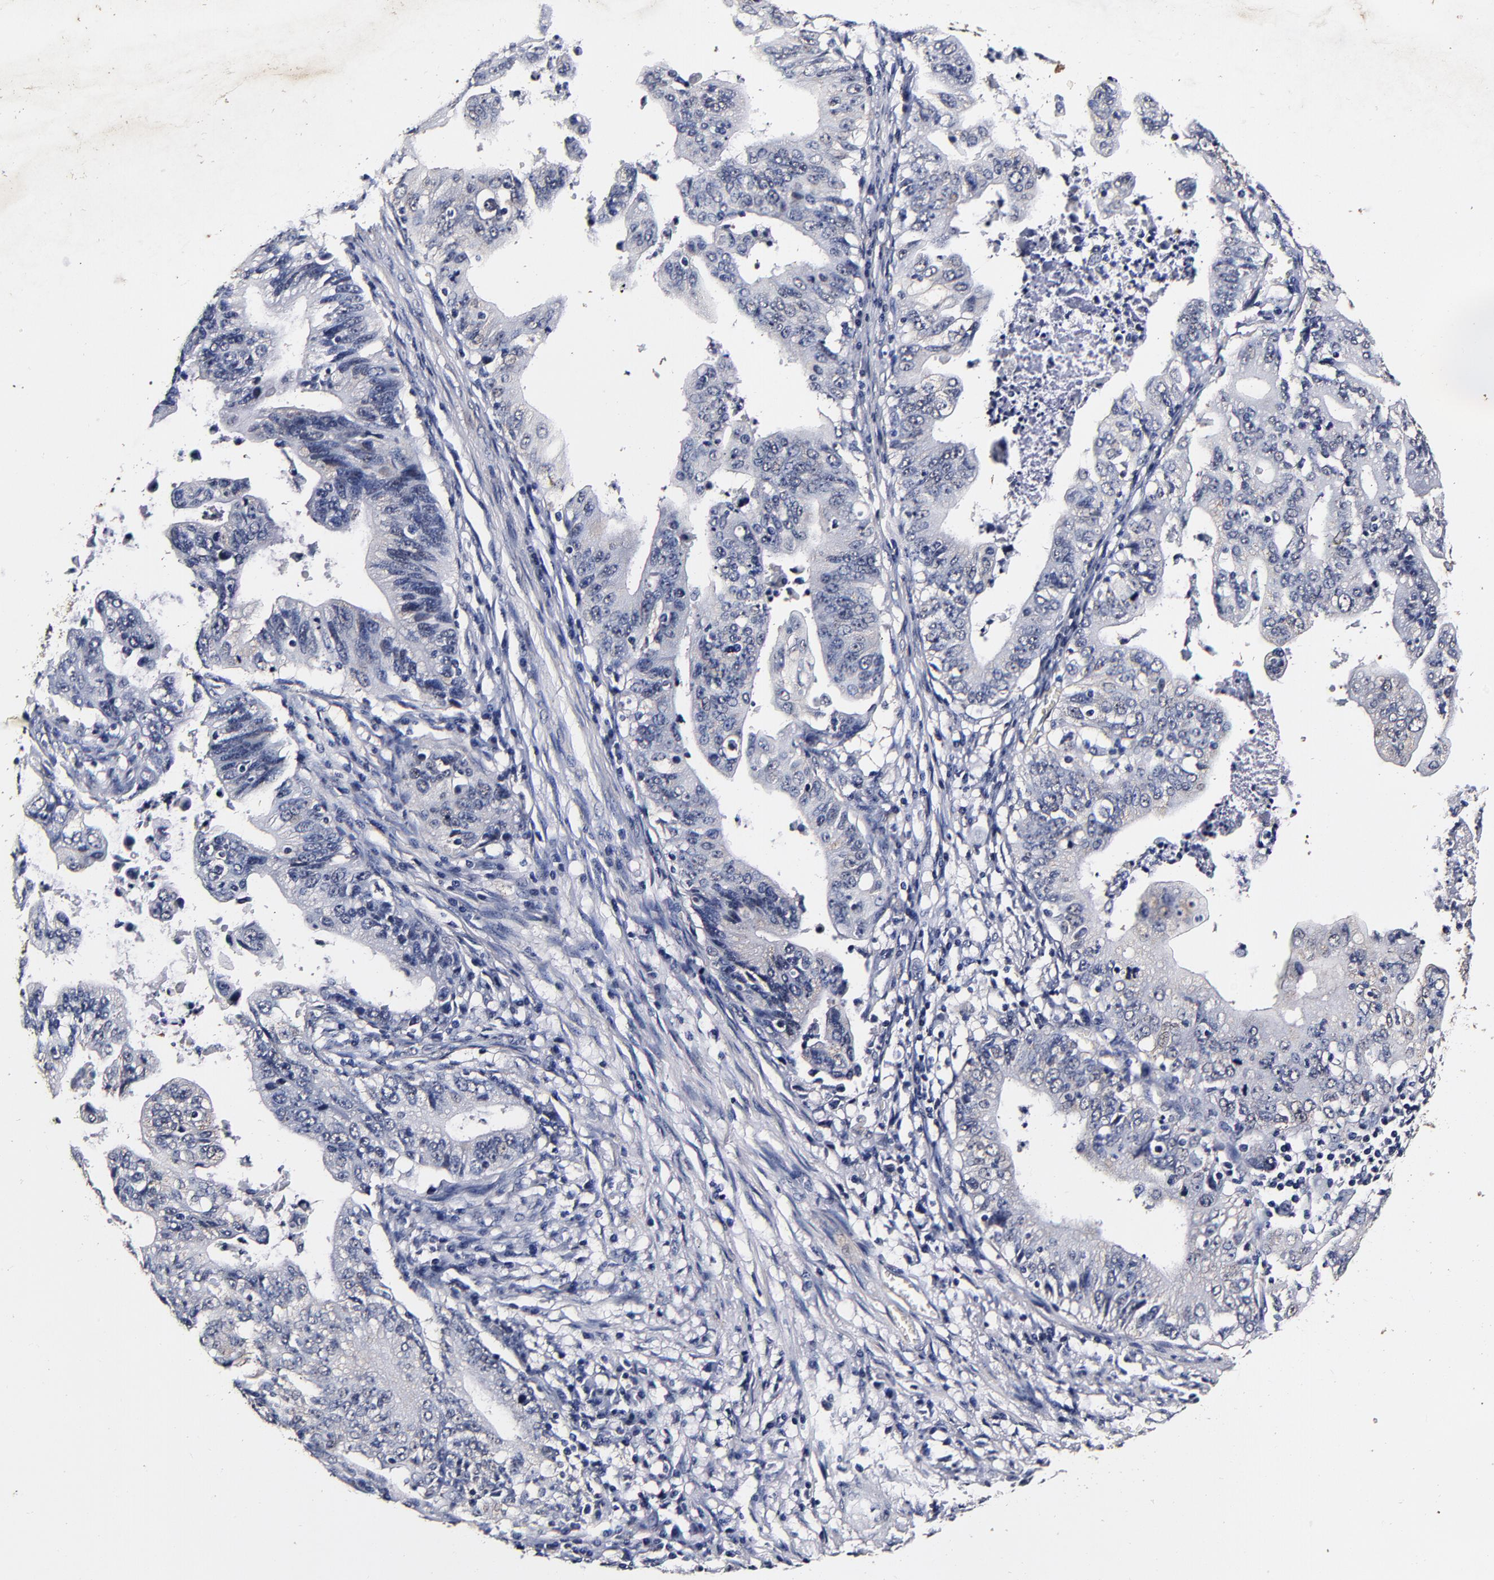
{"staining": {"intensity": "negative", "quantity": "none", "location": "none"}, "tissue": "stomach cancer", "cell_type": "Tumor cells", "image_type": "cancer", "snomed": [{"axis": "morphology", "description": "Adenocarcinoma, NOS"}, {"axis": "topography", "description": "Stomach, upper"}], "caption": "Tumor cells are negative for brown protein staining in stomach adenocarcinoma. (IHC, brightfield microscopy, high magnification).", "gene": "MMP15", "patient": {"sex": "female", "age": 50}}